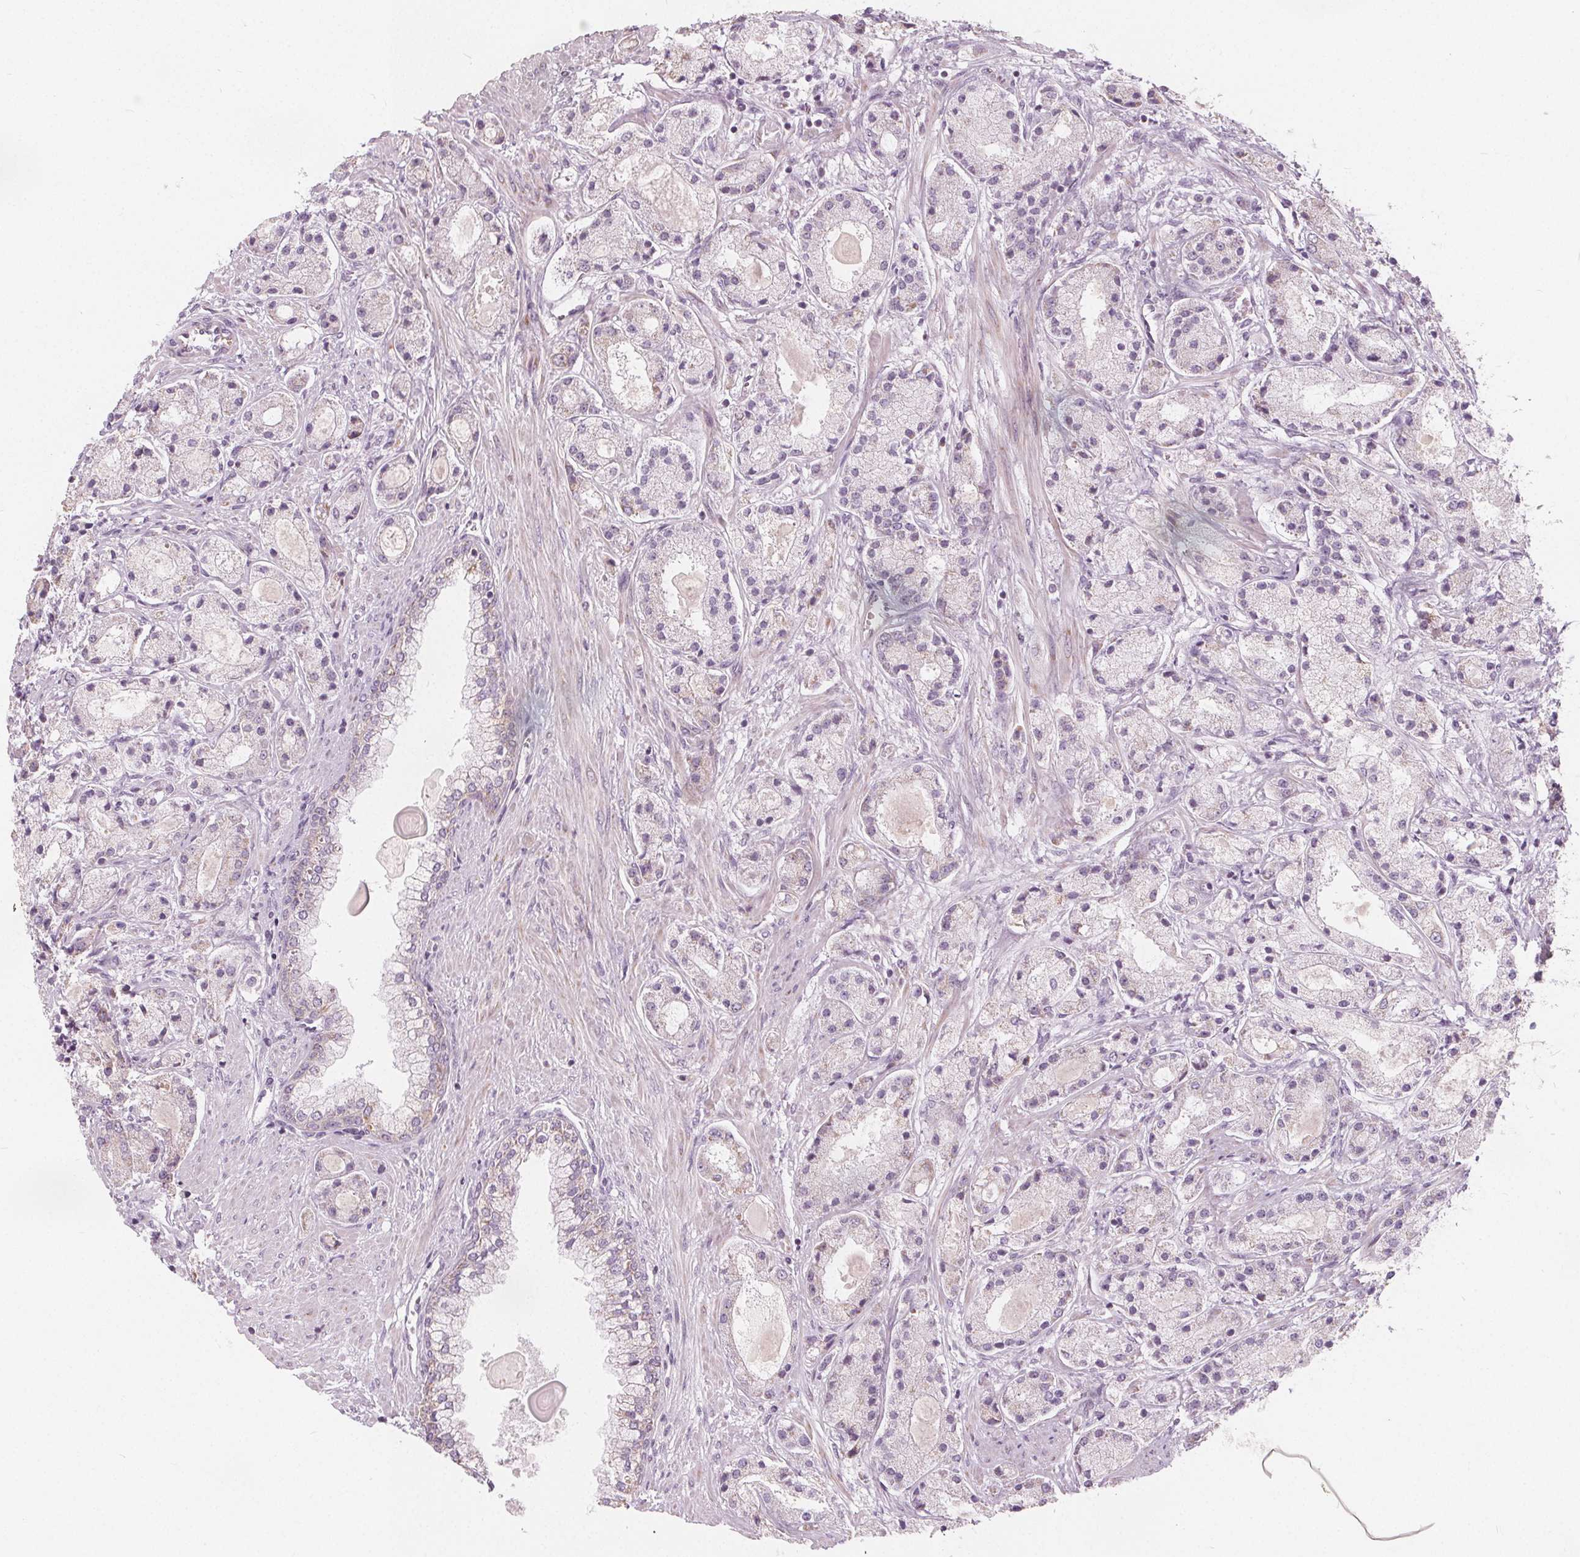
{"staining": {"intensity": "weak", "quantity": "<25%", "location": "cytoplasmic/membranous"}, "tissue": "prostate cancer", "cell_type": "Tumor cells", "image_type": "cancer", "snomed": [{"axis": "morphology", "description": "Adenocarcinoma, High grade"}, {"axis": "topography", "description": "Prostate"}], "caption": "IHC of prostate cancer exhibits no staining in tumor cells.", "gene": "NUP210L", "patient": {"sex": "male", "age": 67}}